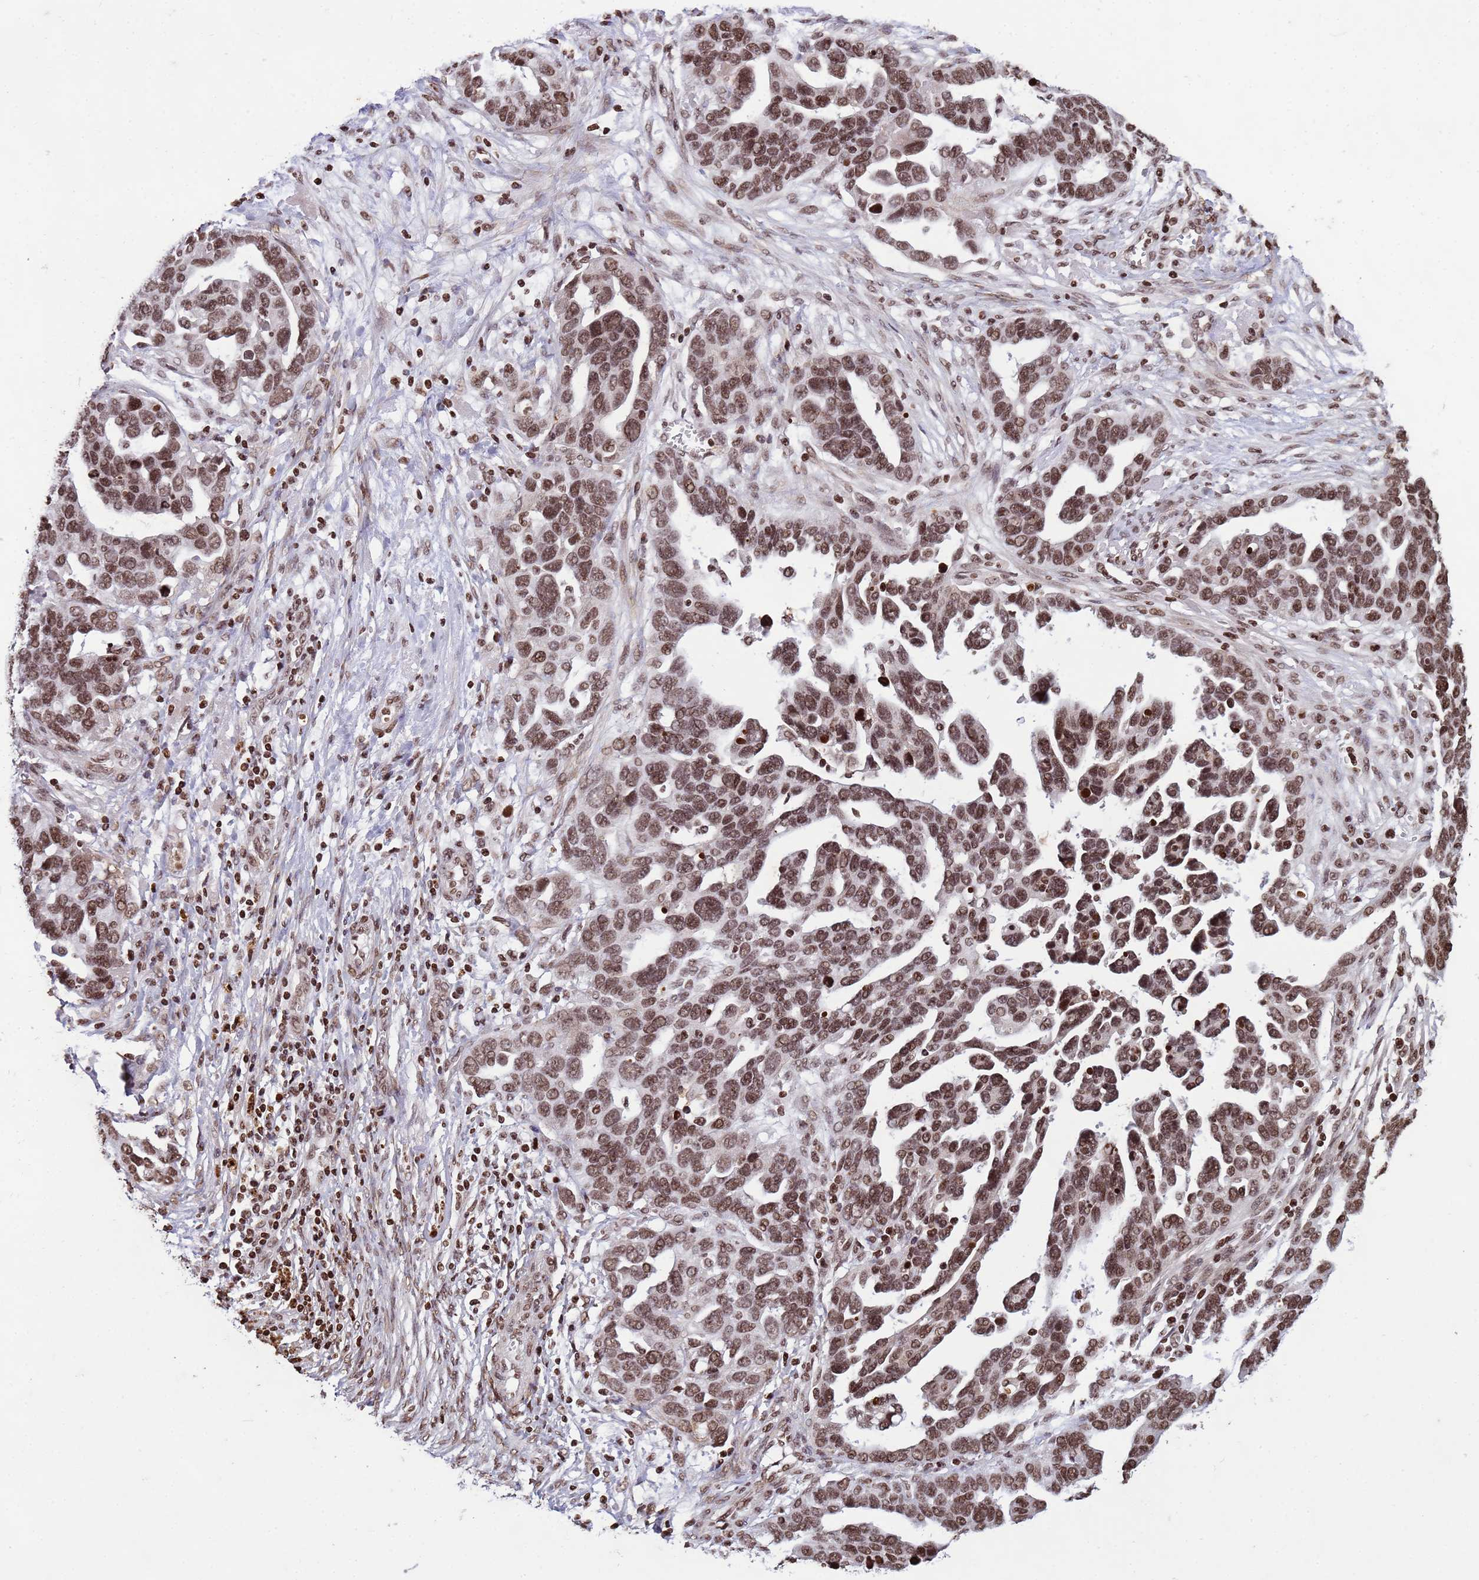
{"staining": {"intensity": "moderate", "quantity": ">75%", "location": "nuclear"}, "tissue": "ovarian cancer", "cell_type": "Tumor cells", "image_type": "cancer", "snomed": [{"axis": "morphology", "description": "Cystadenocarcinoma, serous, NOS"}, {"axis": "topography", "description": "Ovary"}], "caption": "An IHC image of tumor tissue is shown. Protein staining in brown highlights moderate nuclear positivity in serous cystadenocarcinoma (ovarian) within tumor cells.", "gene": "H3-3B", "patient": {"sex": "female", "age": 54}}